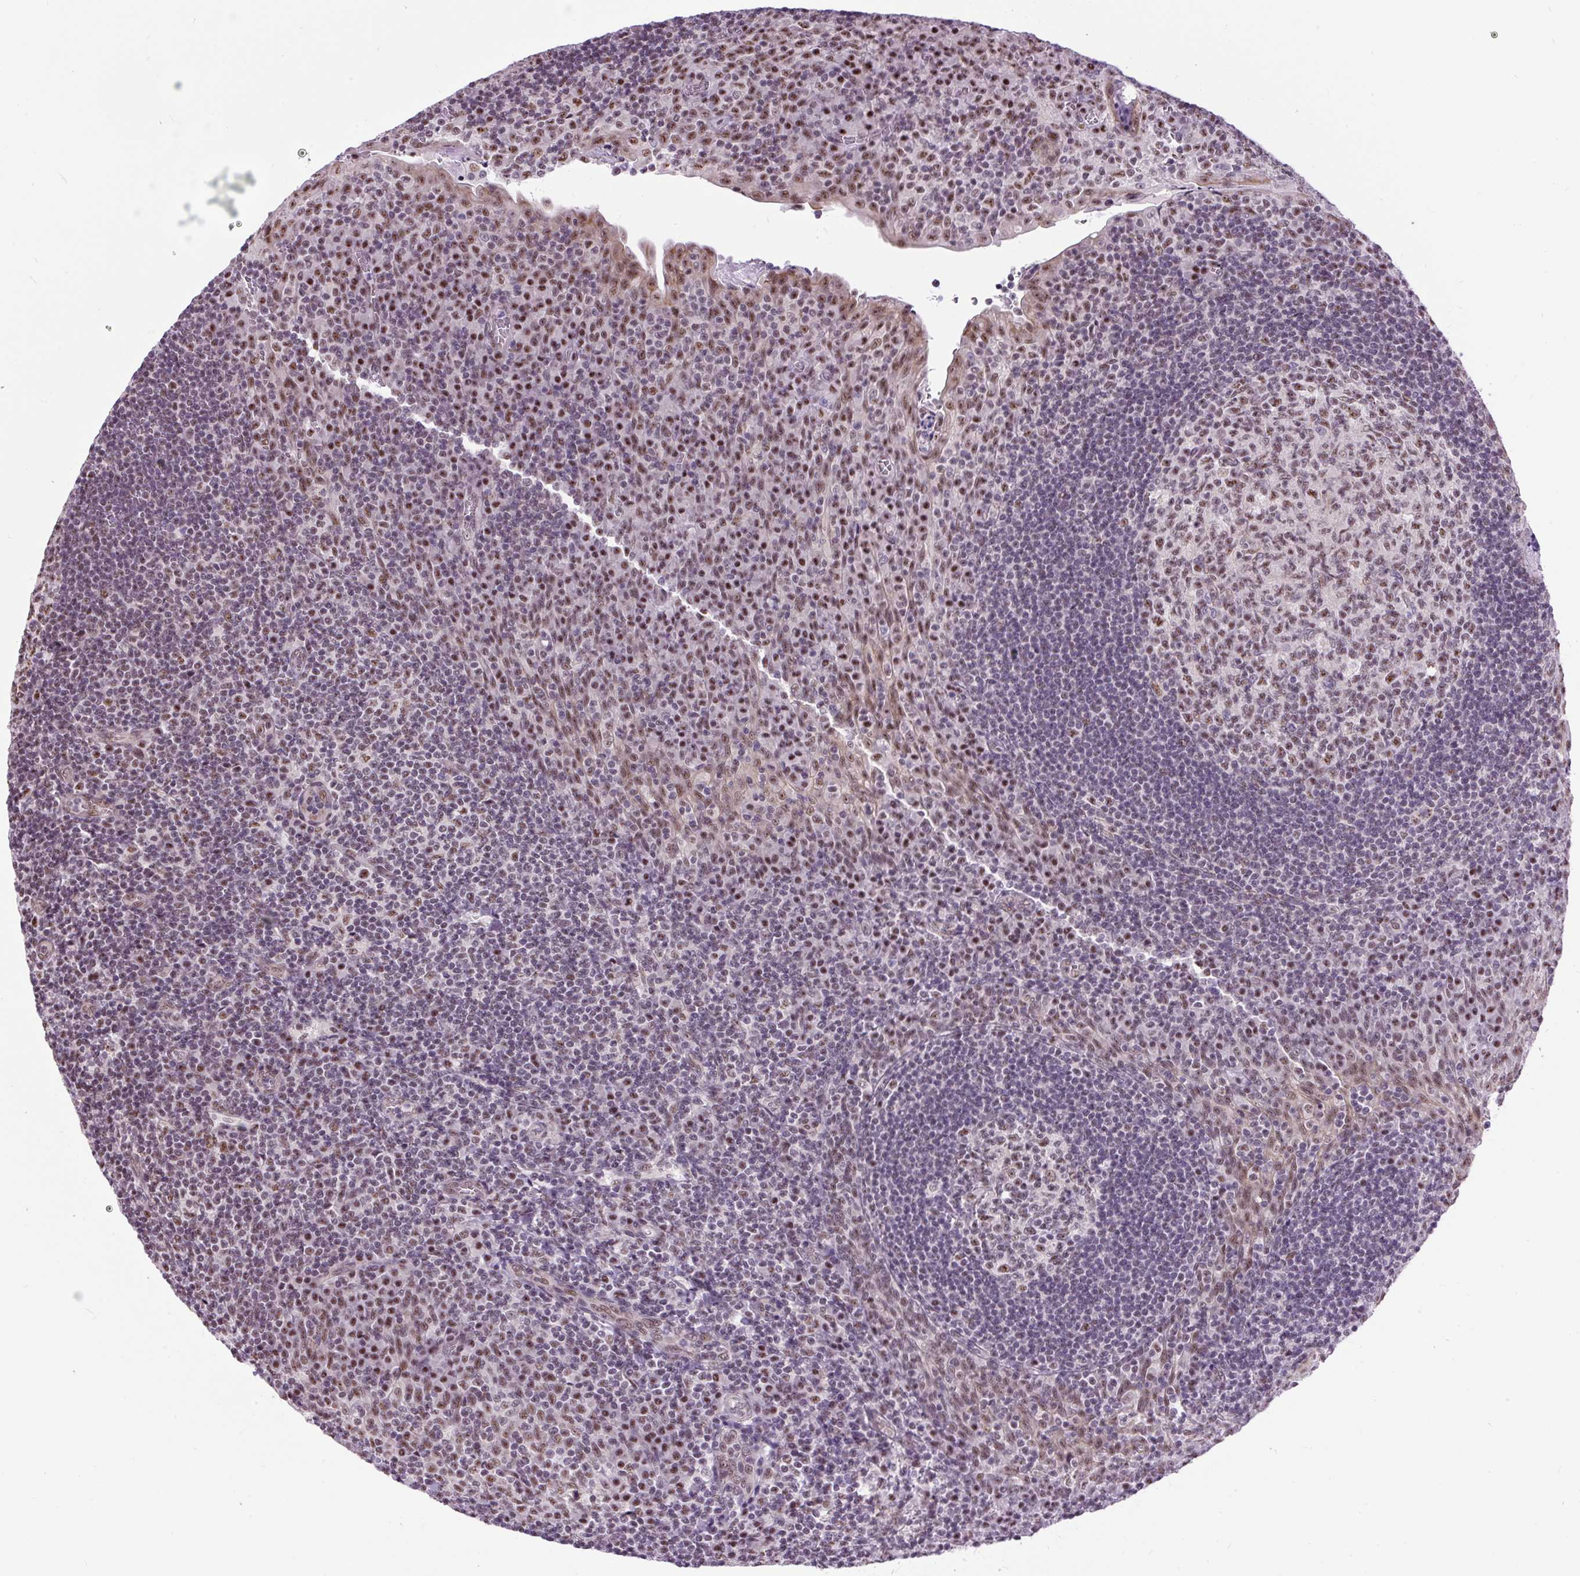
{"staining": {"intensity": "moderate", "quantity": ">75%", "location": "nuclear"}, "tissue": "tonsil", "cell_type": "Germinal center cells", "image_type": "normal", "snomed": [{"axis": "morphology", "description": "Normal tissue, NOS"}, {"axis": "topography", "description": "Tonsil"}], "caption": "Immunohistochemistry (IHC) (DAB (3,3'-diaminobenzidine)) staining of benign human tonsil displays moderate nuclear protein positivity in about >75% of germinal center cells.", "gene": "SMC5", "patient": {"sex": "male", "age": 17}}